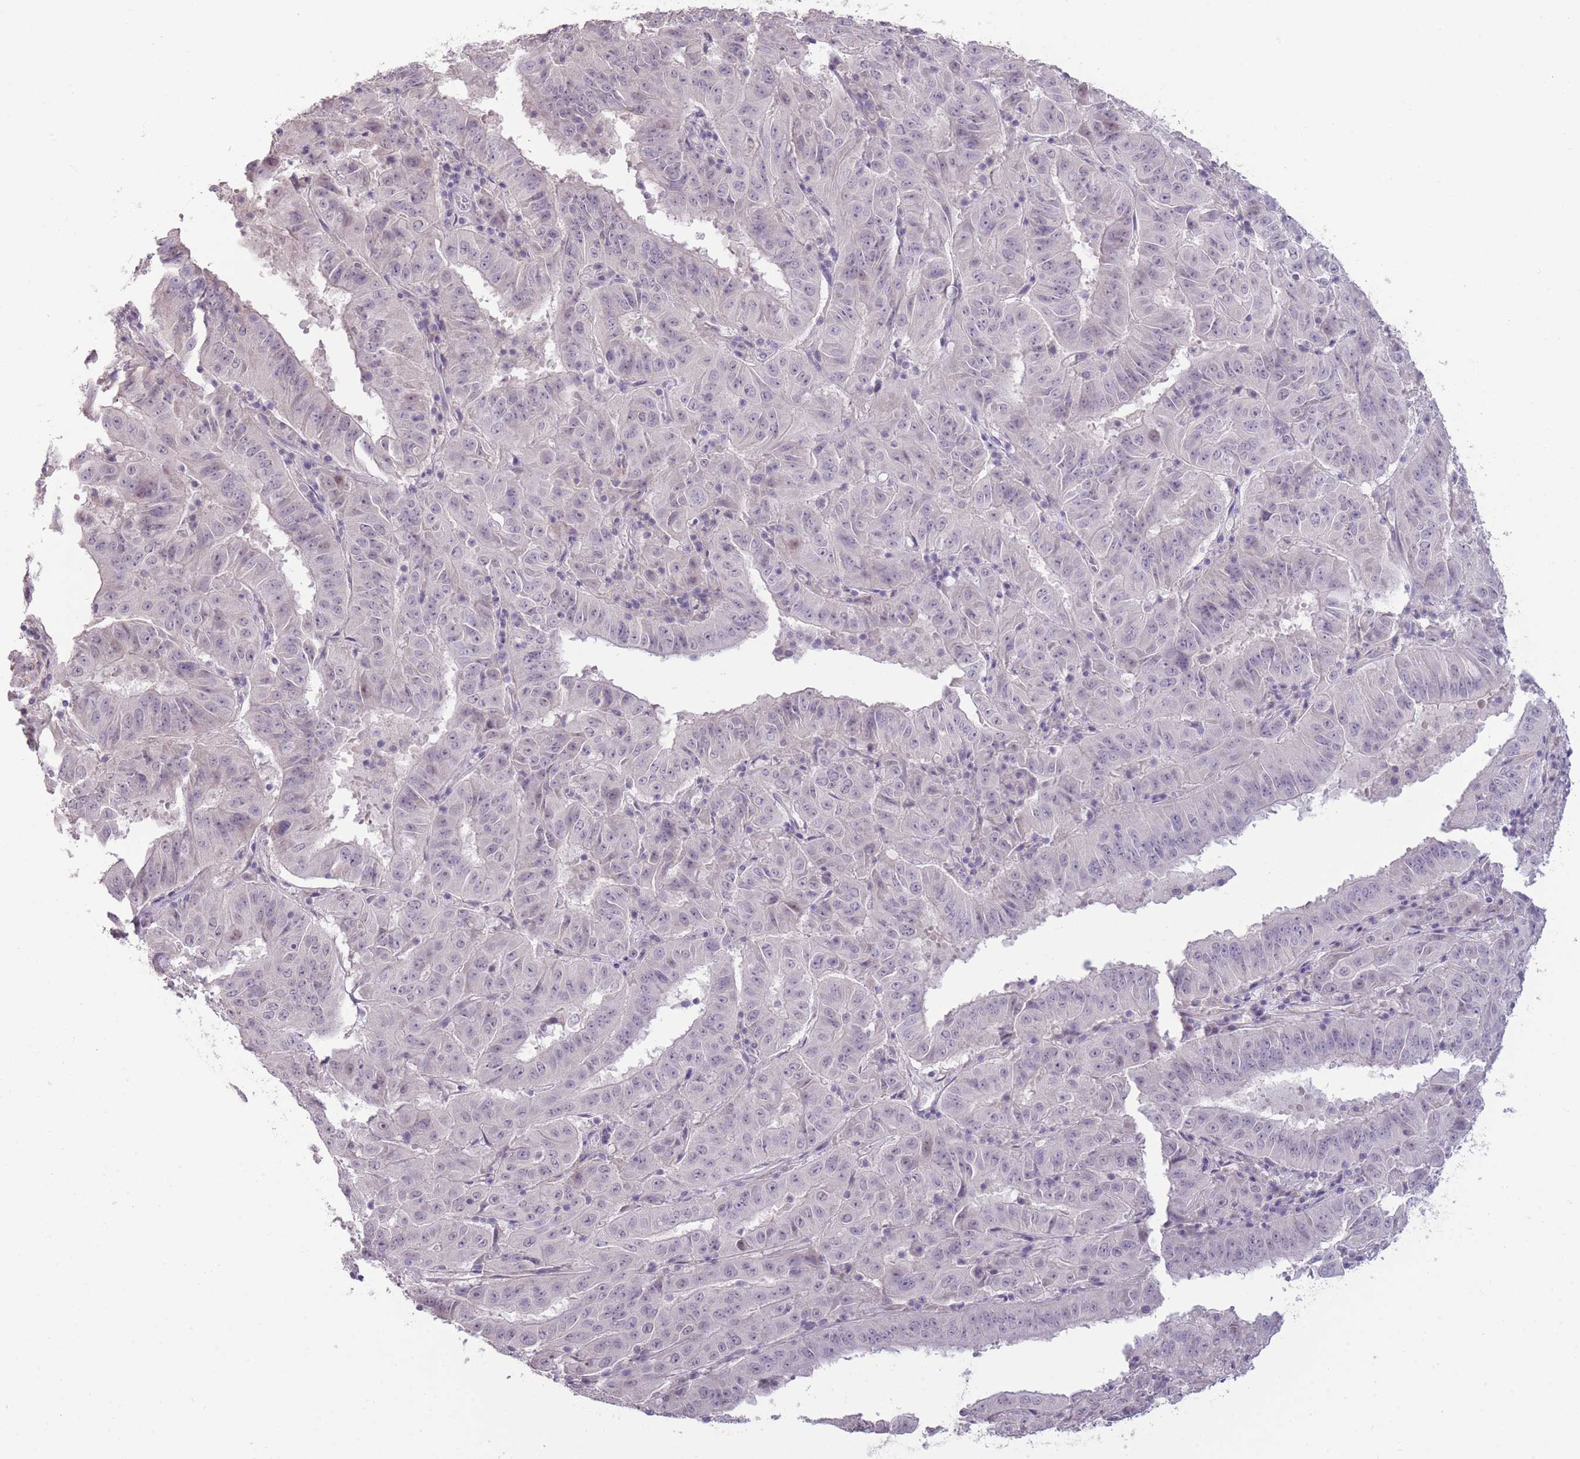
{"staining": {"intensity": "negative", "quantity": "none", "location": "none"}, "tissue": "pancreatic cancer", "cell_type": "Tumor cells", "image_type": "cancer", "snomed": [{"axis": "morphology", "description": "Adenocarcinoma, NOS"}, {"axis": "topography", "description": "Pancreas"}], "caption": "There is no significant expression in tumor cells of adenocarcinoma (pancreatic). (Stains: DAB (3,3'-diaminobenzidine) IHC with hematoxylin counter stain, Microscopy: brightfield microscopy at high magnification).", "gene": "ZBTB24", "patient": {"sex": "male", "age": 63}}